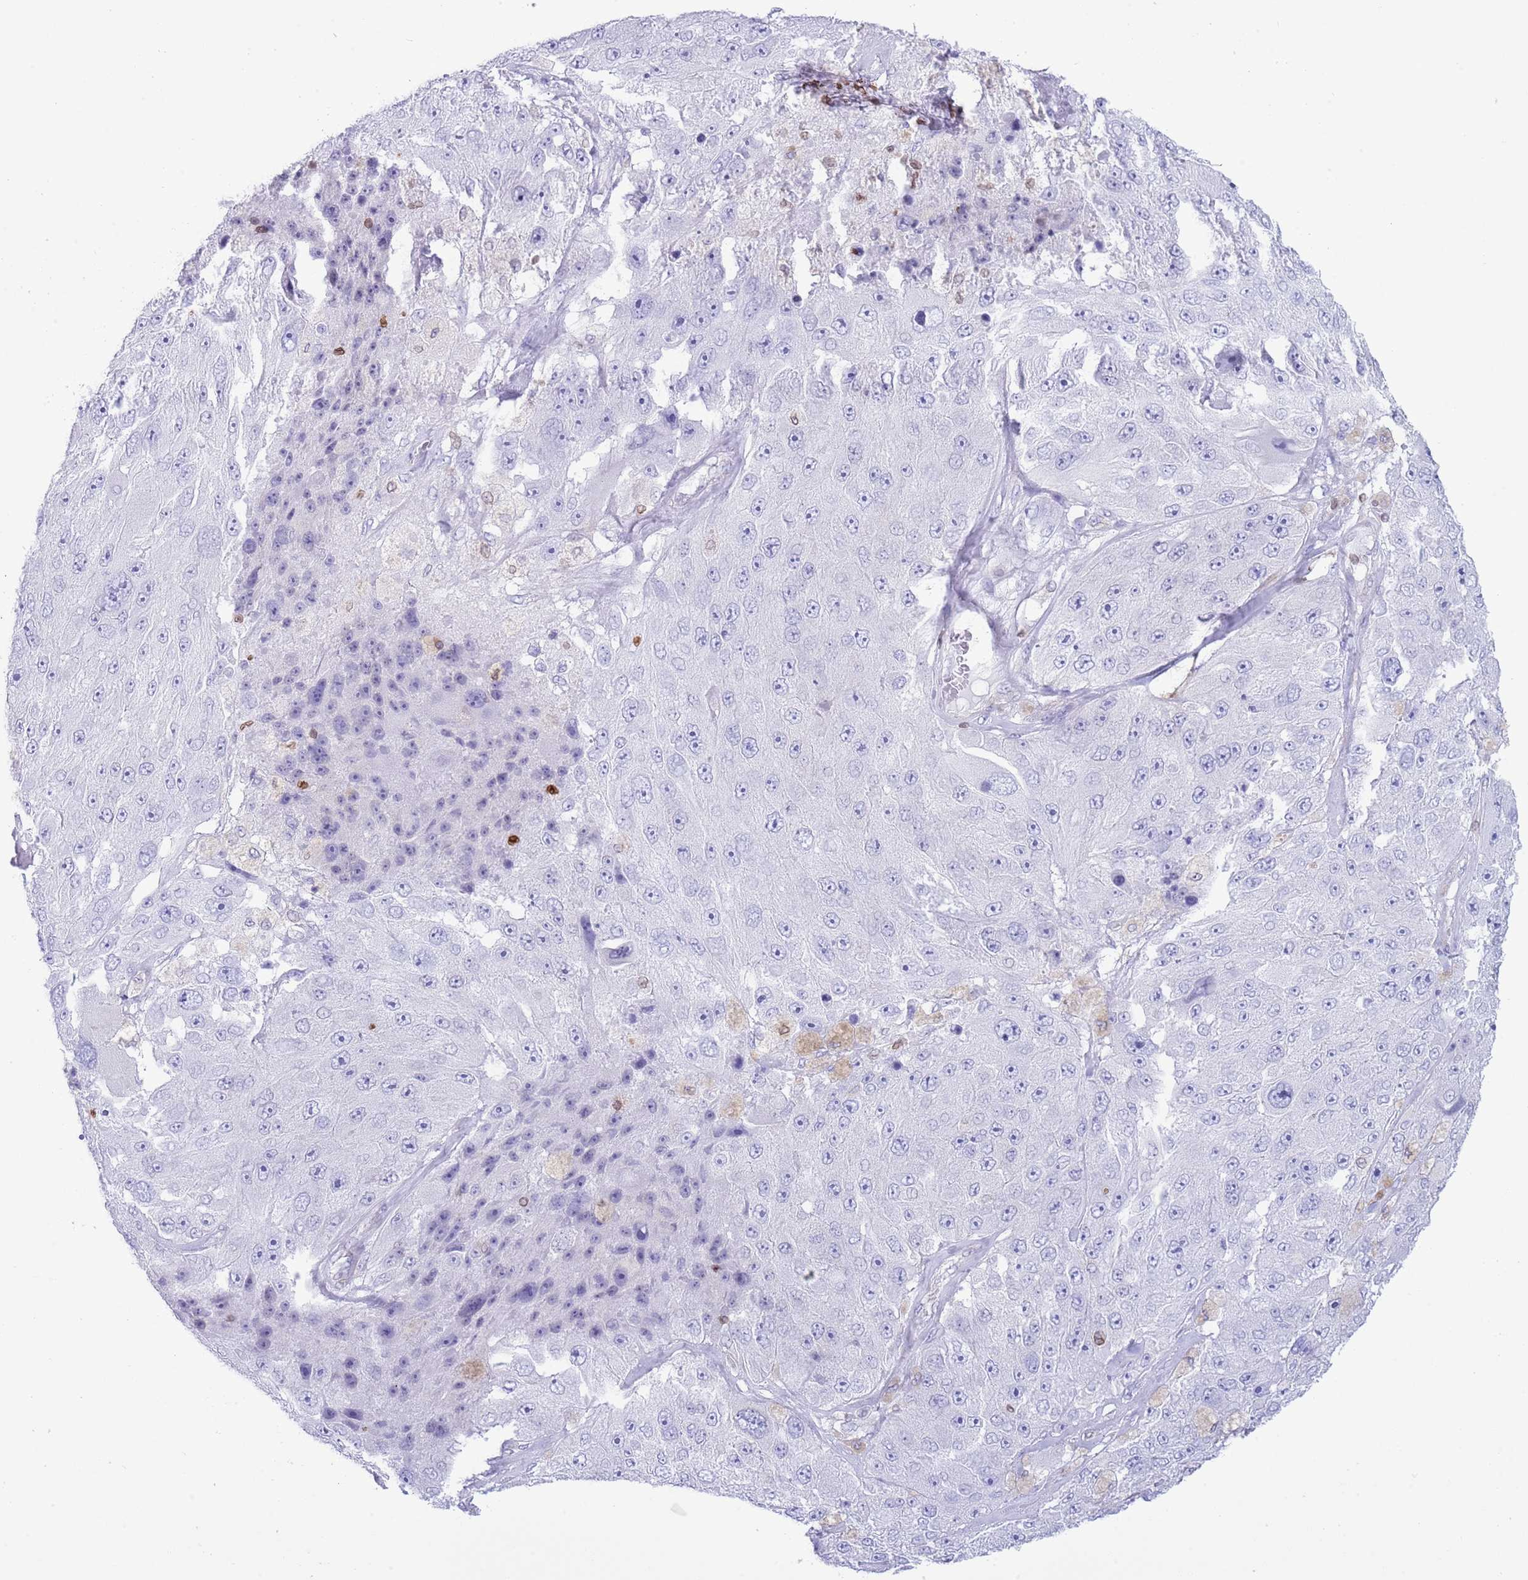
{"staining": {"intensity": "negative", "quantity": "none", "location": "none"}, "tissue": "melanoma", "cell_type": "Tumor cells", "image_type": "cancer", "snomed": [{"axis": "morphology", "description": "Malignant melanoma, Metastatic site"}, {"axis": "topography", "description": "Lymph node"}], "caption": "Tumor cells are negative for protein expression in human malignant melanoma (metastatic site).", "gene": "LBR", "patient": {"sex": "male", "age": 62}}